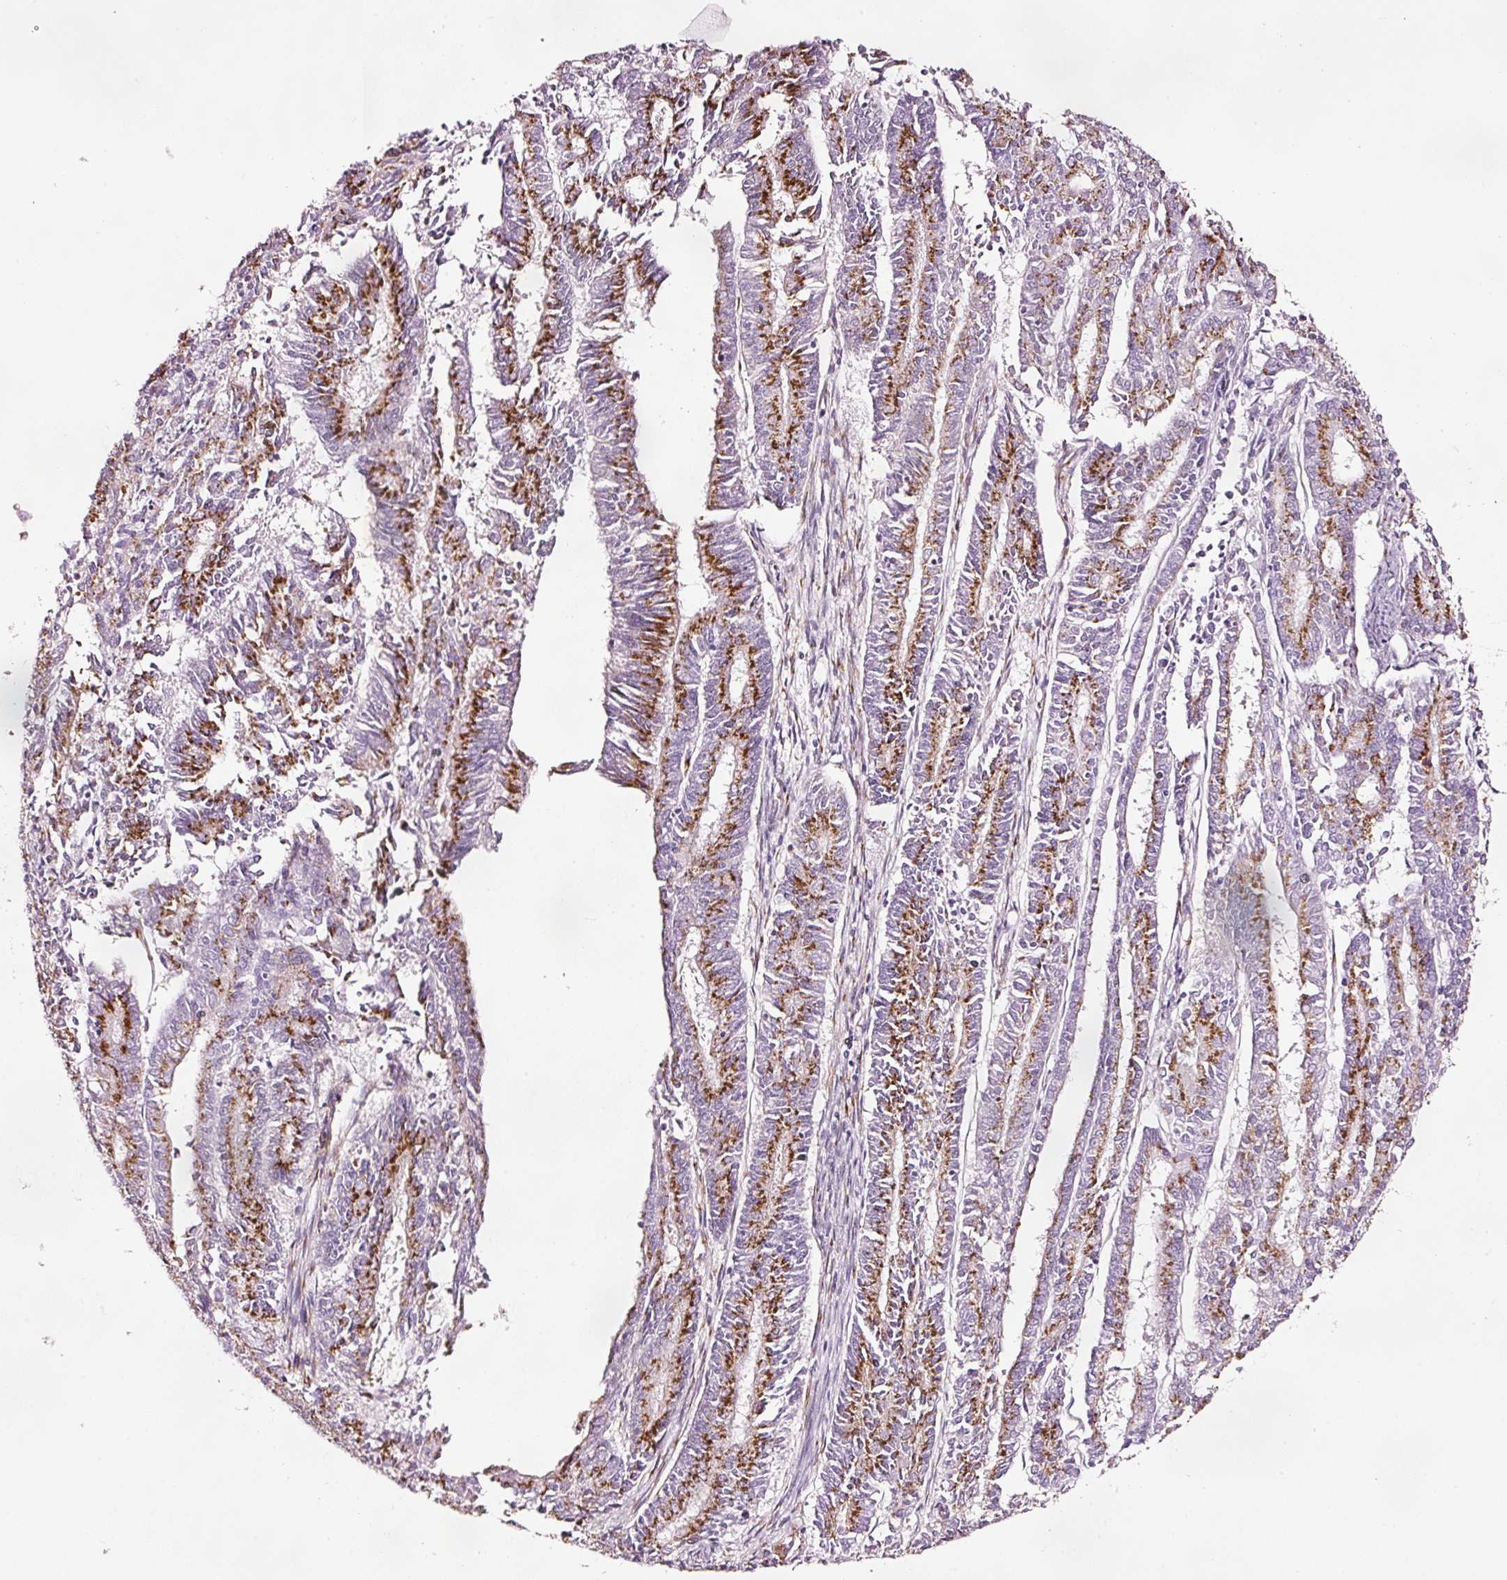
{"staining": {"intensity": "strong", "quantity": ">75%", "location": "cytoplasmic/membranous"}, "tissue": "endometrial cancer", "cell_type": "Tumor cells", "image_type": "cancer", "snomed": [{"axis": "morphology", "description": "Adenocarcinoma, NOS"}, {"axis": "topography", "description": "Endometrium"}], "caption": "Immunohistochemical staining of adenocarcinoma (endometrial) exhibits high levels of strong cytoplasmic/membranous protein expression in approximately >75% of tumor cells.", "gene": "SDF4", "patient": {"sex": "female", "age": 59}}